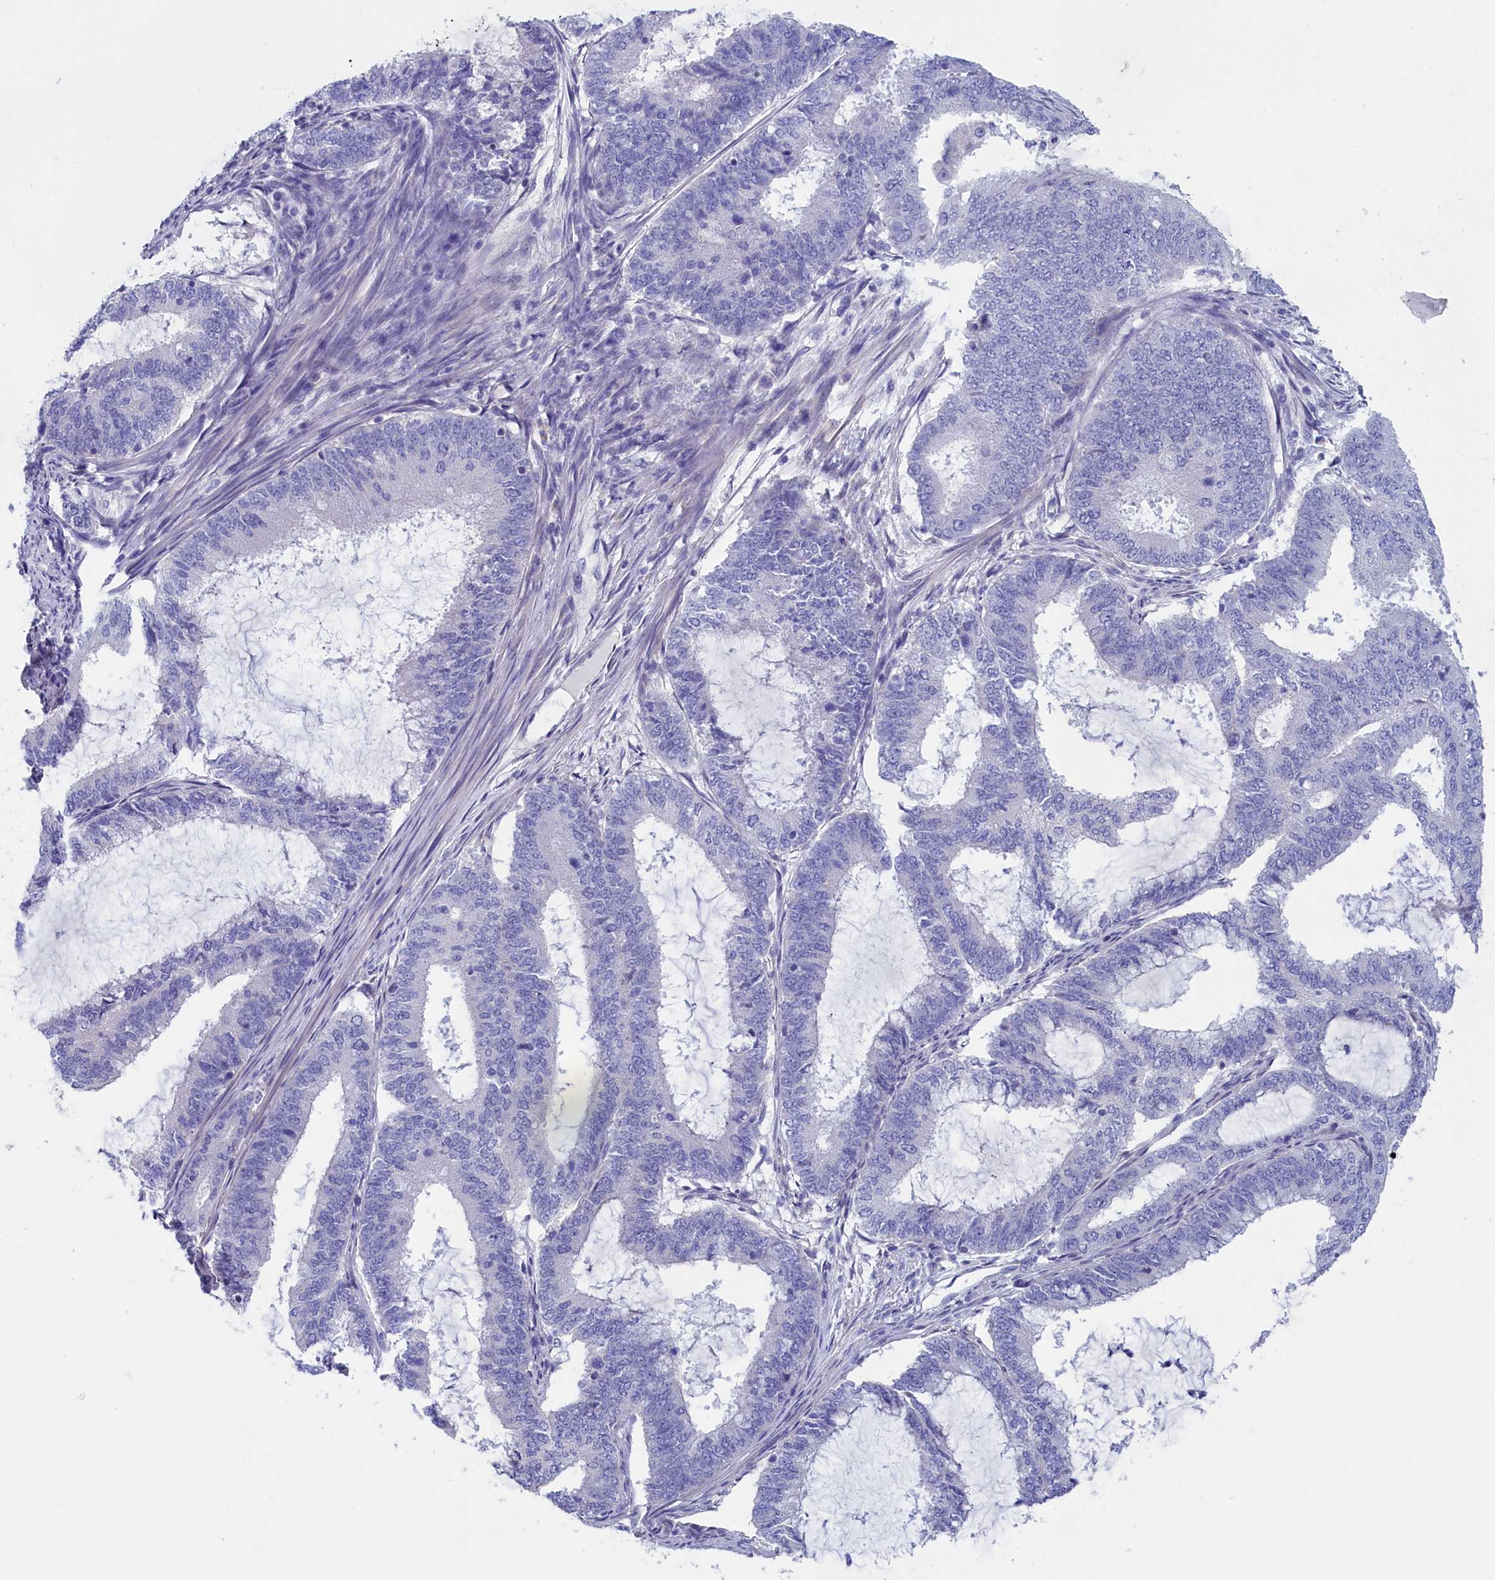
{"staining": {"intensity": "negative", "quantity": "none", "location": "none"}, "tissue": "endometrial cancer", "cell_type": "Tumor cells", "image_type": "cancer", "snomed": [{"axis": "morphology", "description": "Adenocarcinoma, NOS"}, {"axis": "topography", "description": "Endometrium"}], "caption": "Immunohistochemical staining of endometrial cancer (adenocarcinoma) exhibits no significant positivity in tumor cells.", "gene": "PRDM12", "patient": {"sex": "female", "age": 51}}